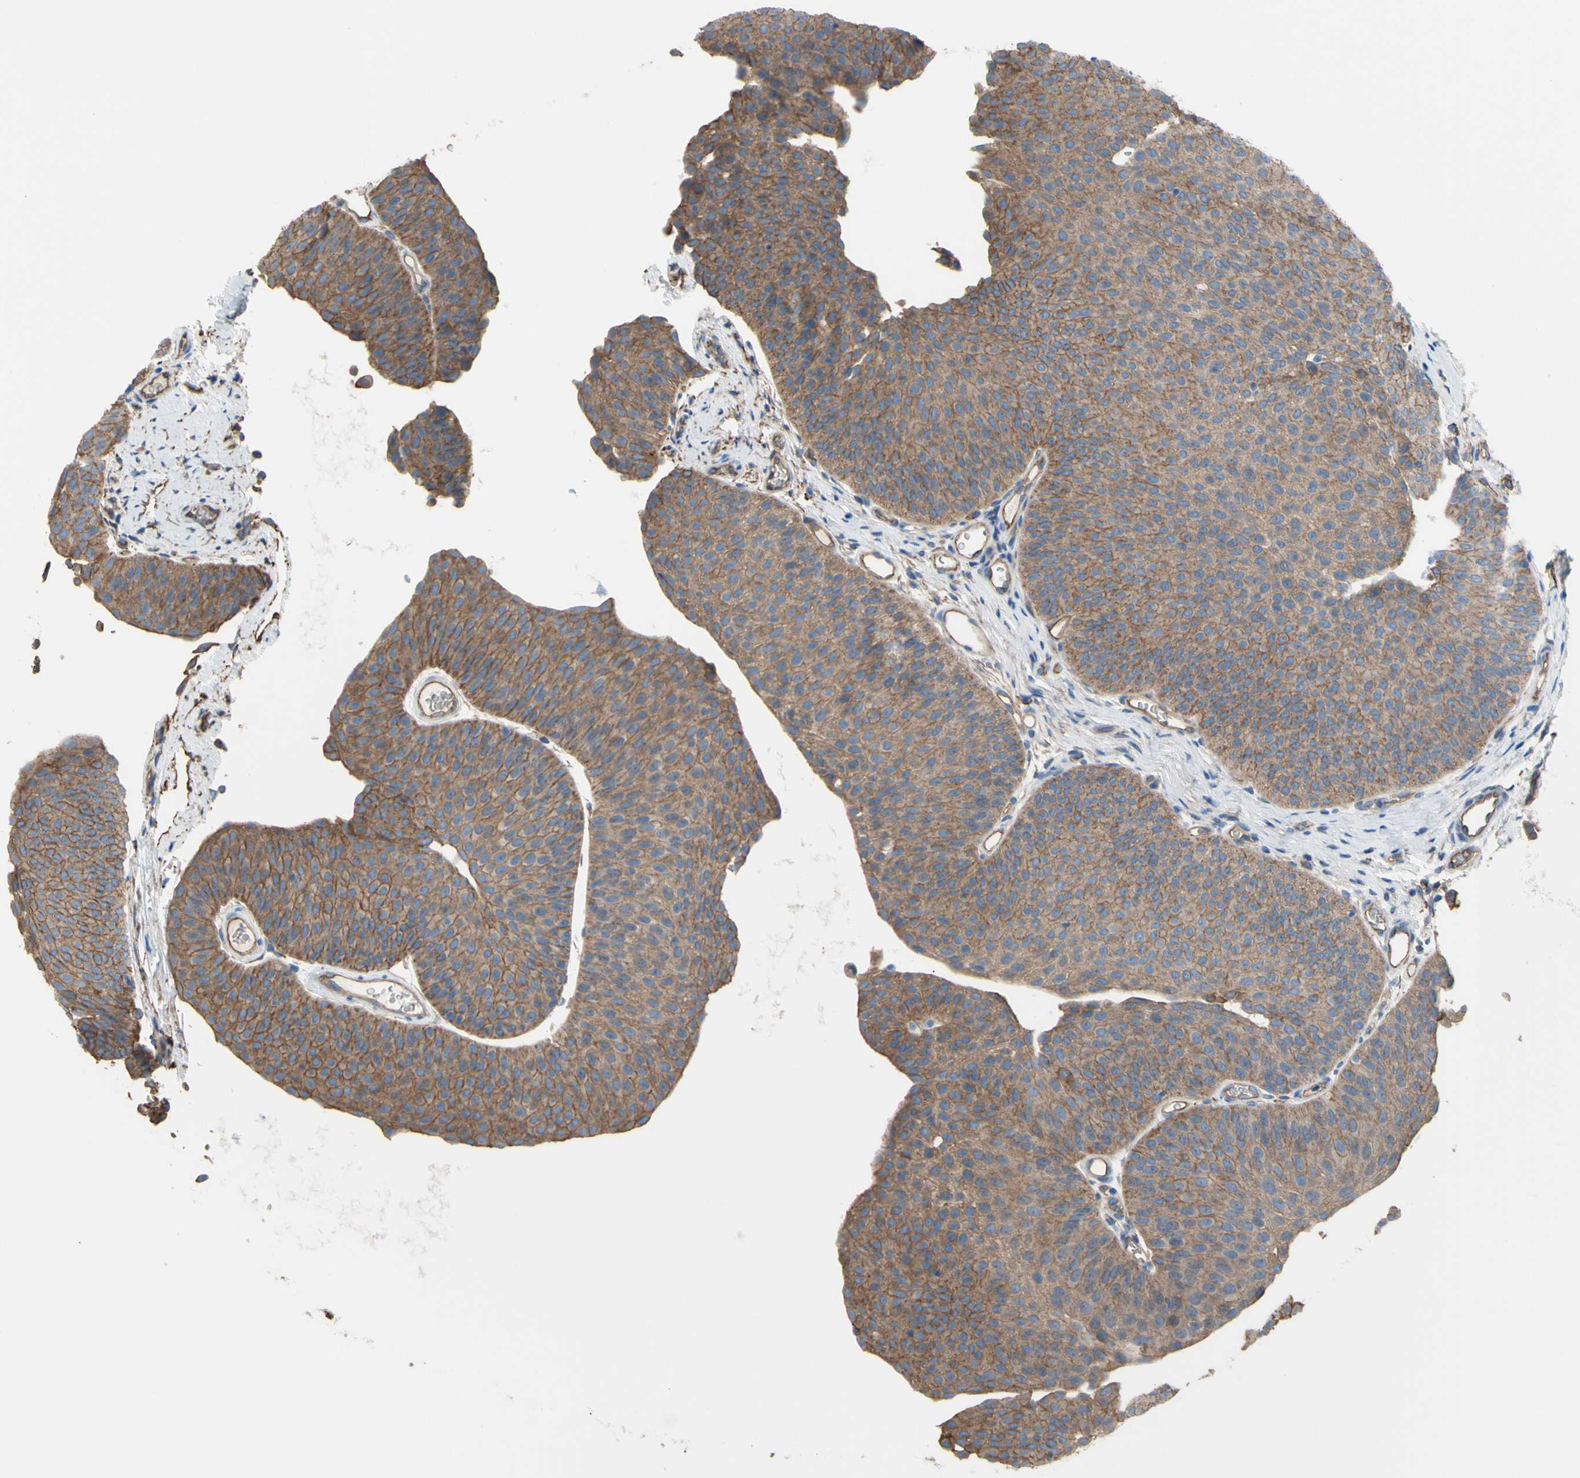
{"staining": {"intensity": "moderate", "quantity": ">75%", "location": "cytoplasmic/membranous"}, "tissue": "urothelial cancer", "cell_type": "Tumor cells", "image_type": "cancer", "snomed": [{"axis": "morphology", "description": "Urothelial carcinoma, Low grade"}, {"axis": "topography", "description": "Urinary bladder"}], "caption": "Brown immunohistochemical staining in human urothelial cancer demonstrates moderate cytoplasmic/membranous expression in about >75% of tumor cells.", "gene": "TPBG", "patient": {"sex": "female", "age": 60}}